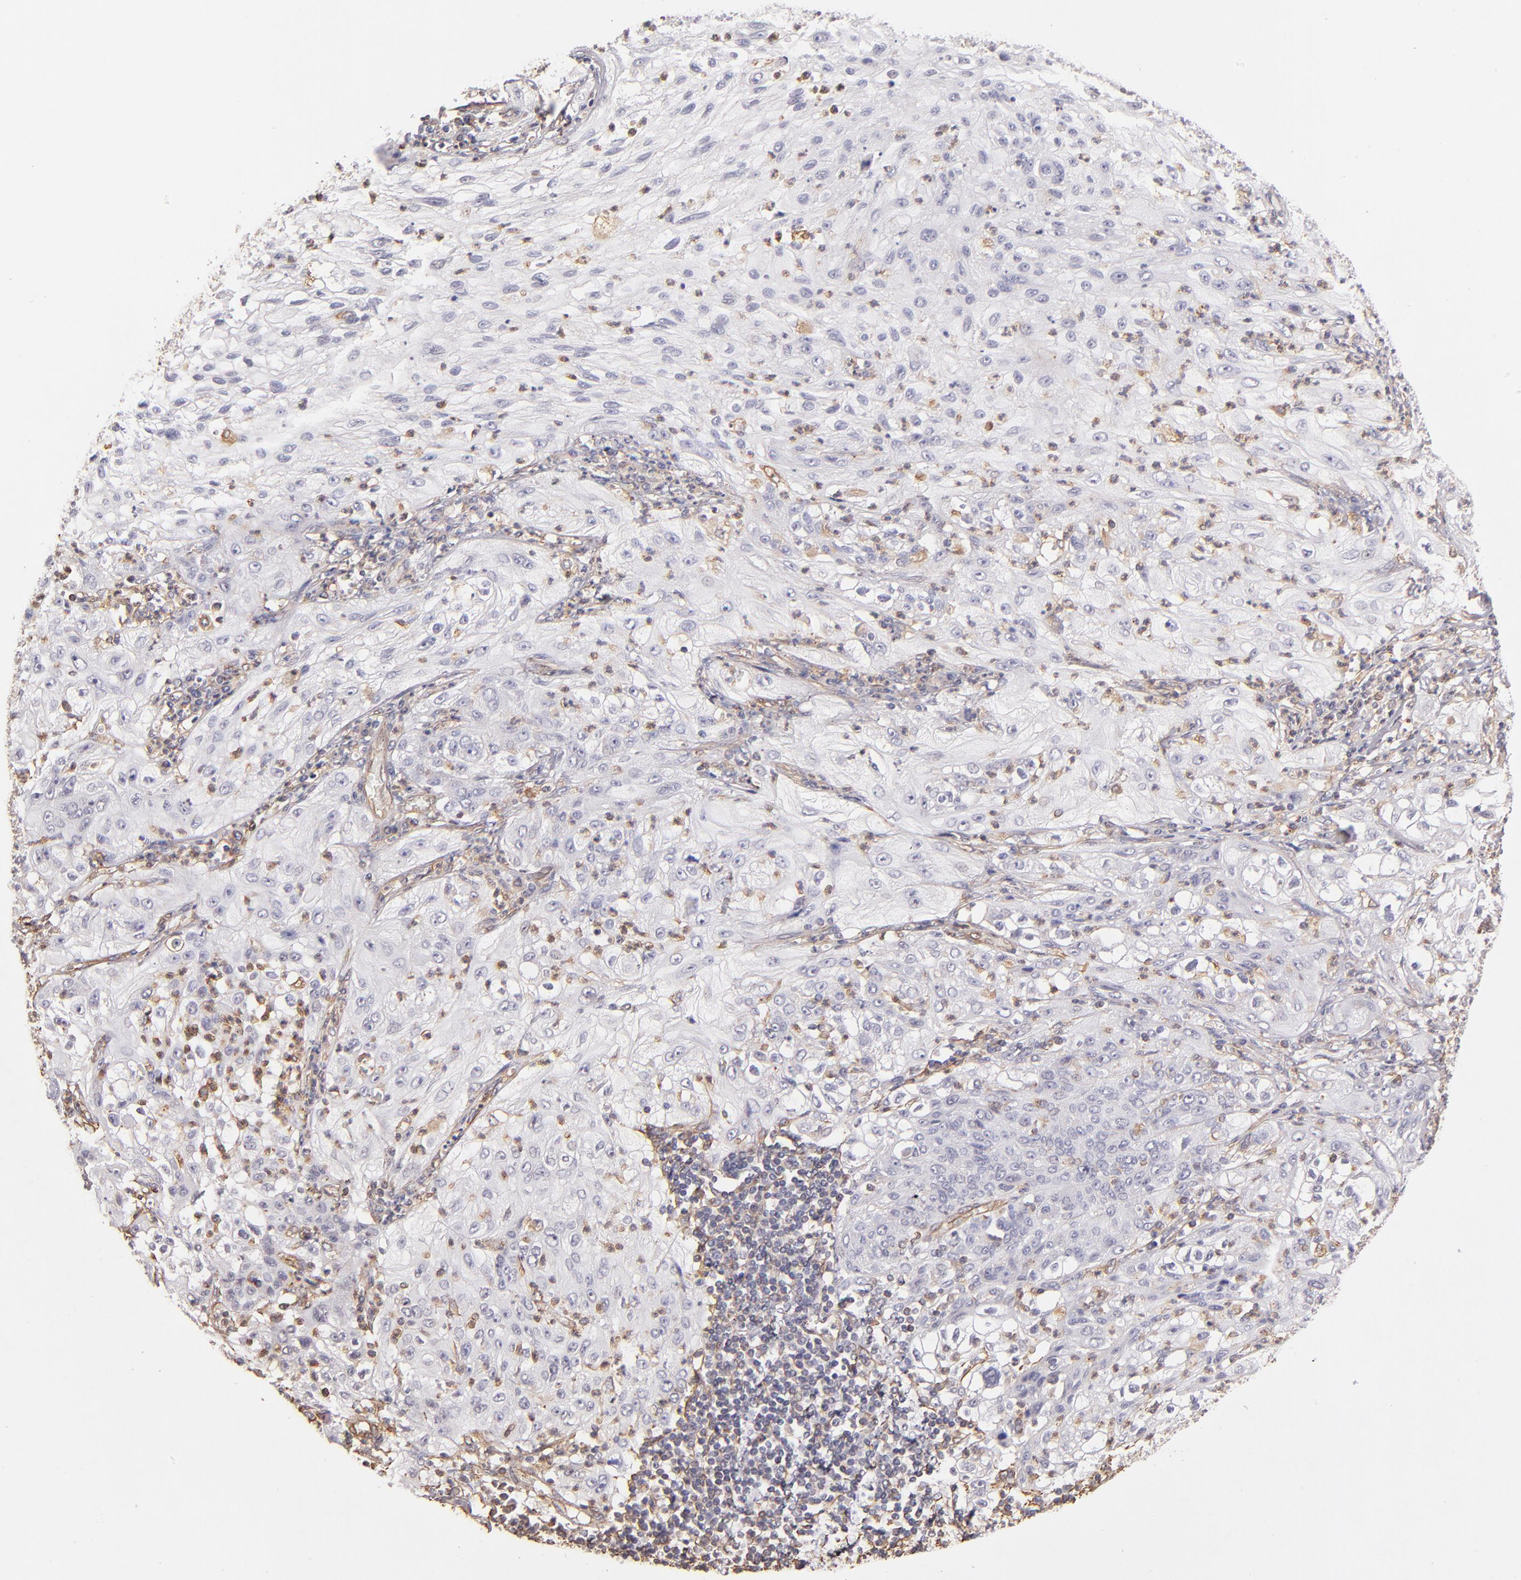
{"staining": {"intensity": "negative", "quantity": "none", "location": "none"}, "tissue": "lung cancer", "cell_type": "Tumor cells", "image_type": "cancer", "snomed": [{"axis": "morphology", "description": "Inflammation, NOS"}, {"axis": "morphology", "description": "Squamous cell carcinoma, NOS"}, {"axis": "topography", "description": "Lymph node"}, {"axis": "topography", "description": "Soft tissue"}, {"axis": "topography", "description": "Lung"}], "caption": "Histopathology image shows no significant protein expression in tumor cells of lung cancer (squamous cell carcinoma).", "gene": "ABCC1", "patient": {"sex": "male", "age": 66}}